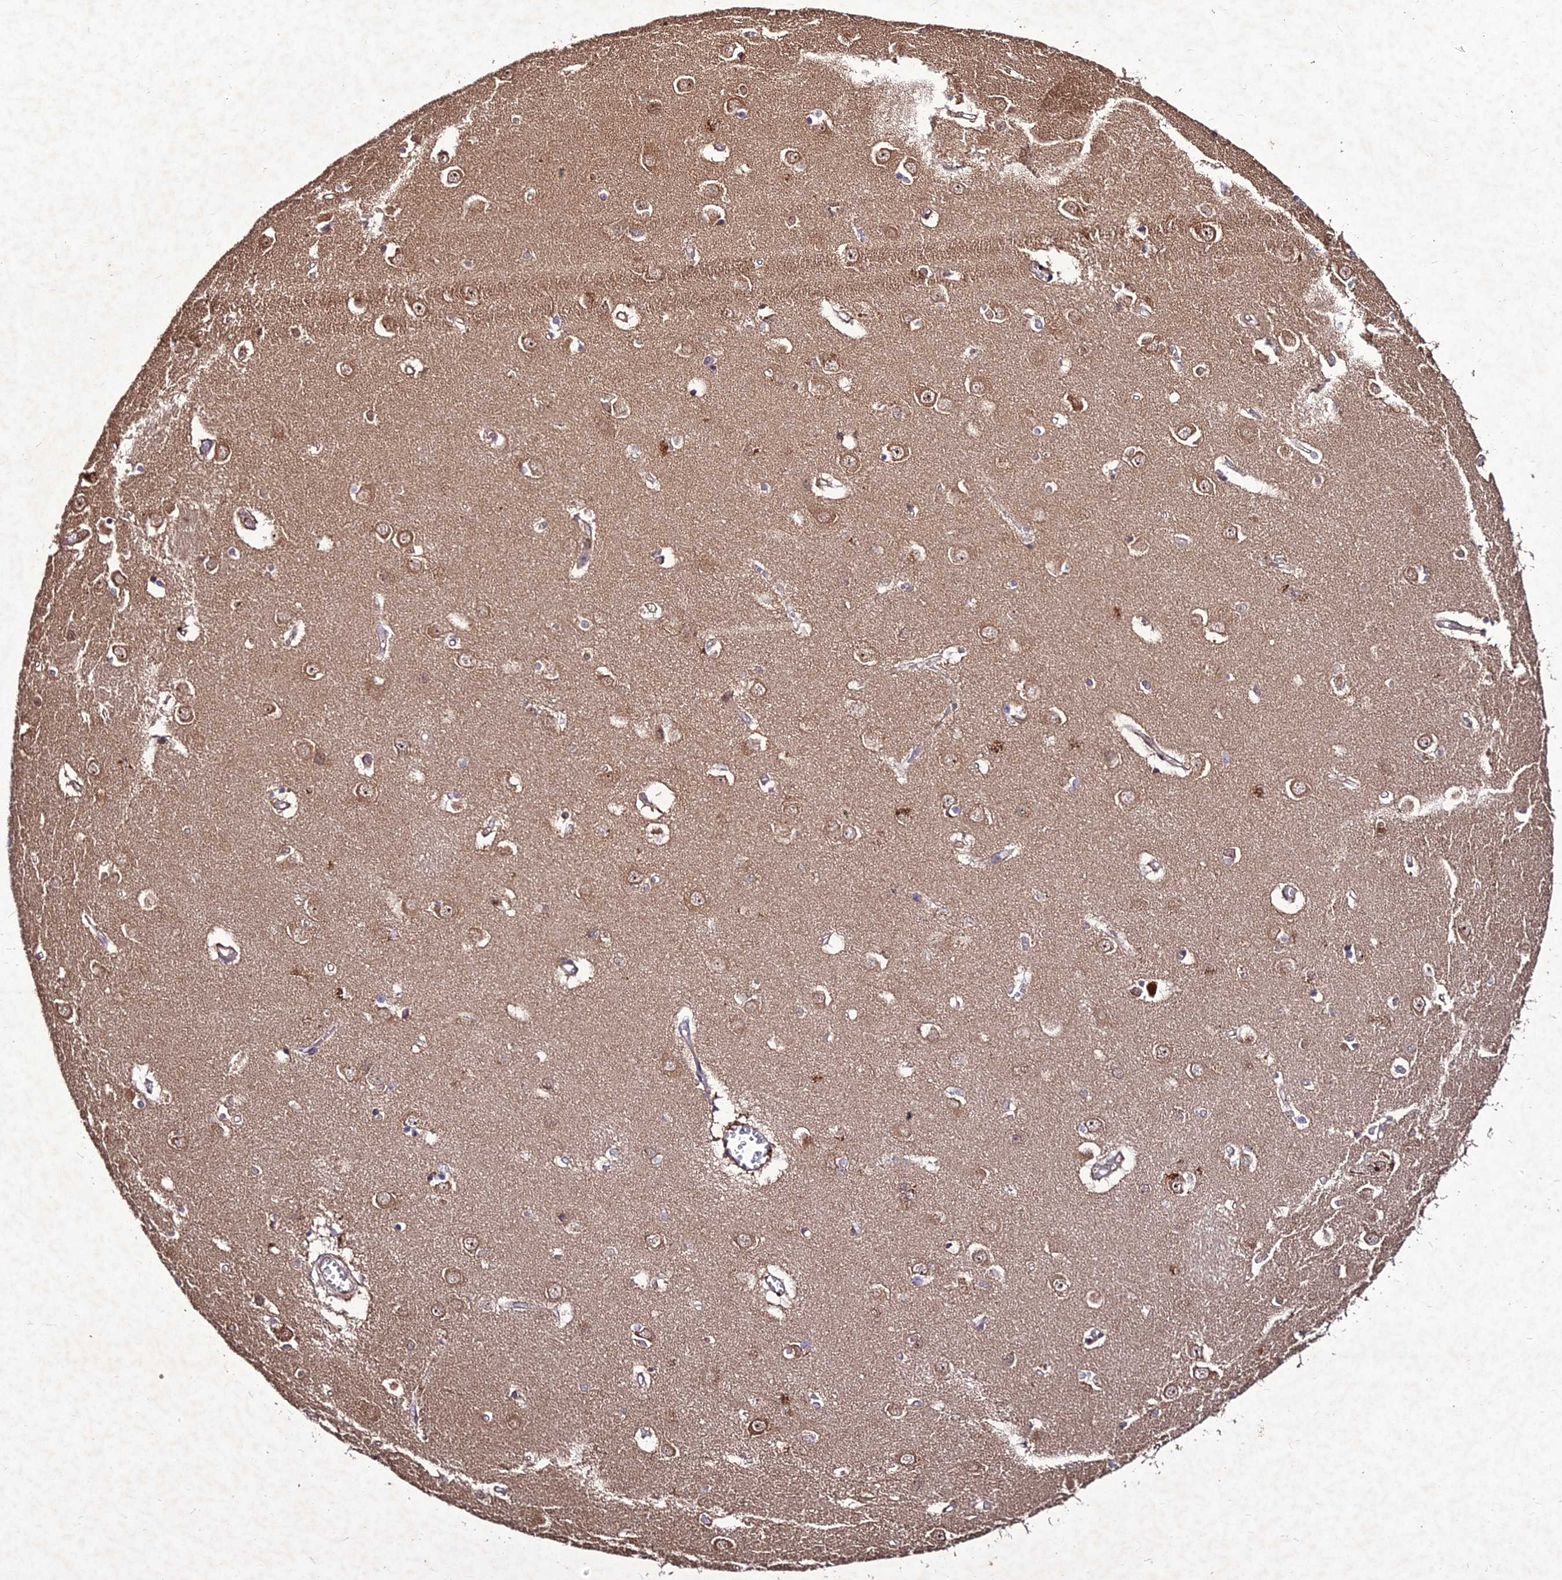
{"staining": {"intensity": "moderate", "quantity": "<25%", "location": "cytoplasmic/membranous"}, "tissue": "caudate", "cell_type": "Glial cells", "image_type": "normal", "snomed": [{"axis": "morphology", "description": "Normal tissue, NOS"}, {"axis": "topography", "description": "Lateral ventricle wall"}], "caption": "Immunohistochemical staining of normal caudate reveals low levels of moderate cytoplasmic/membranous expression in approximately <25% of glial cells.", "gene": "ZNF766", "patient": {"sex": "male", "age": 37}}